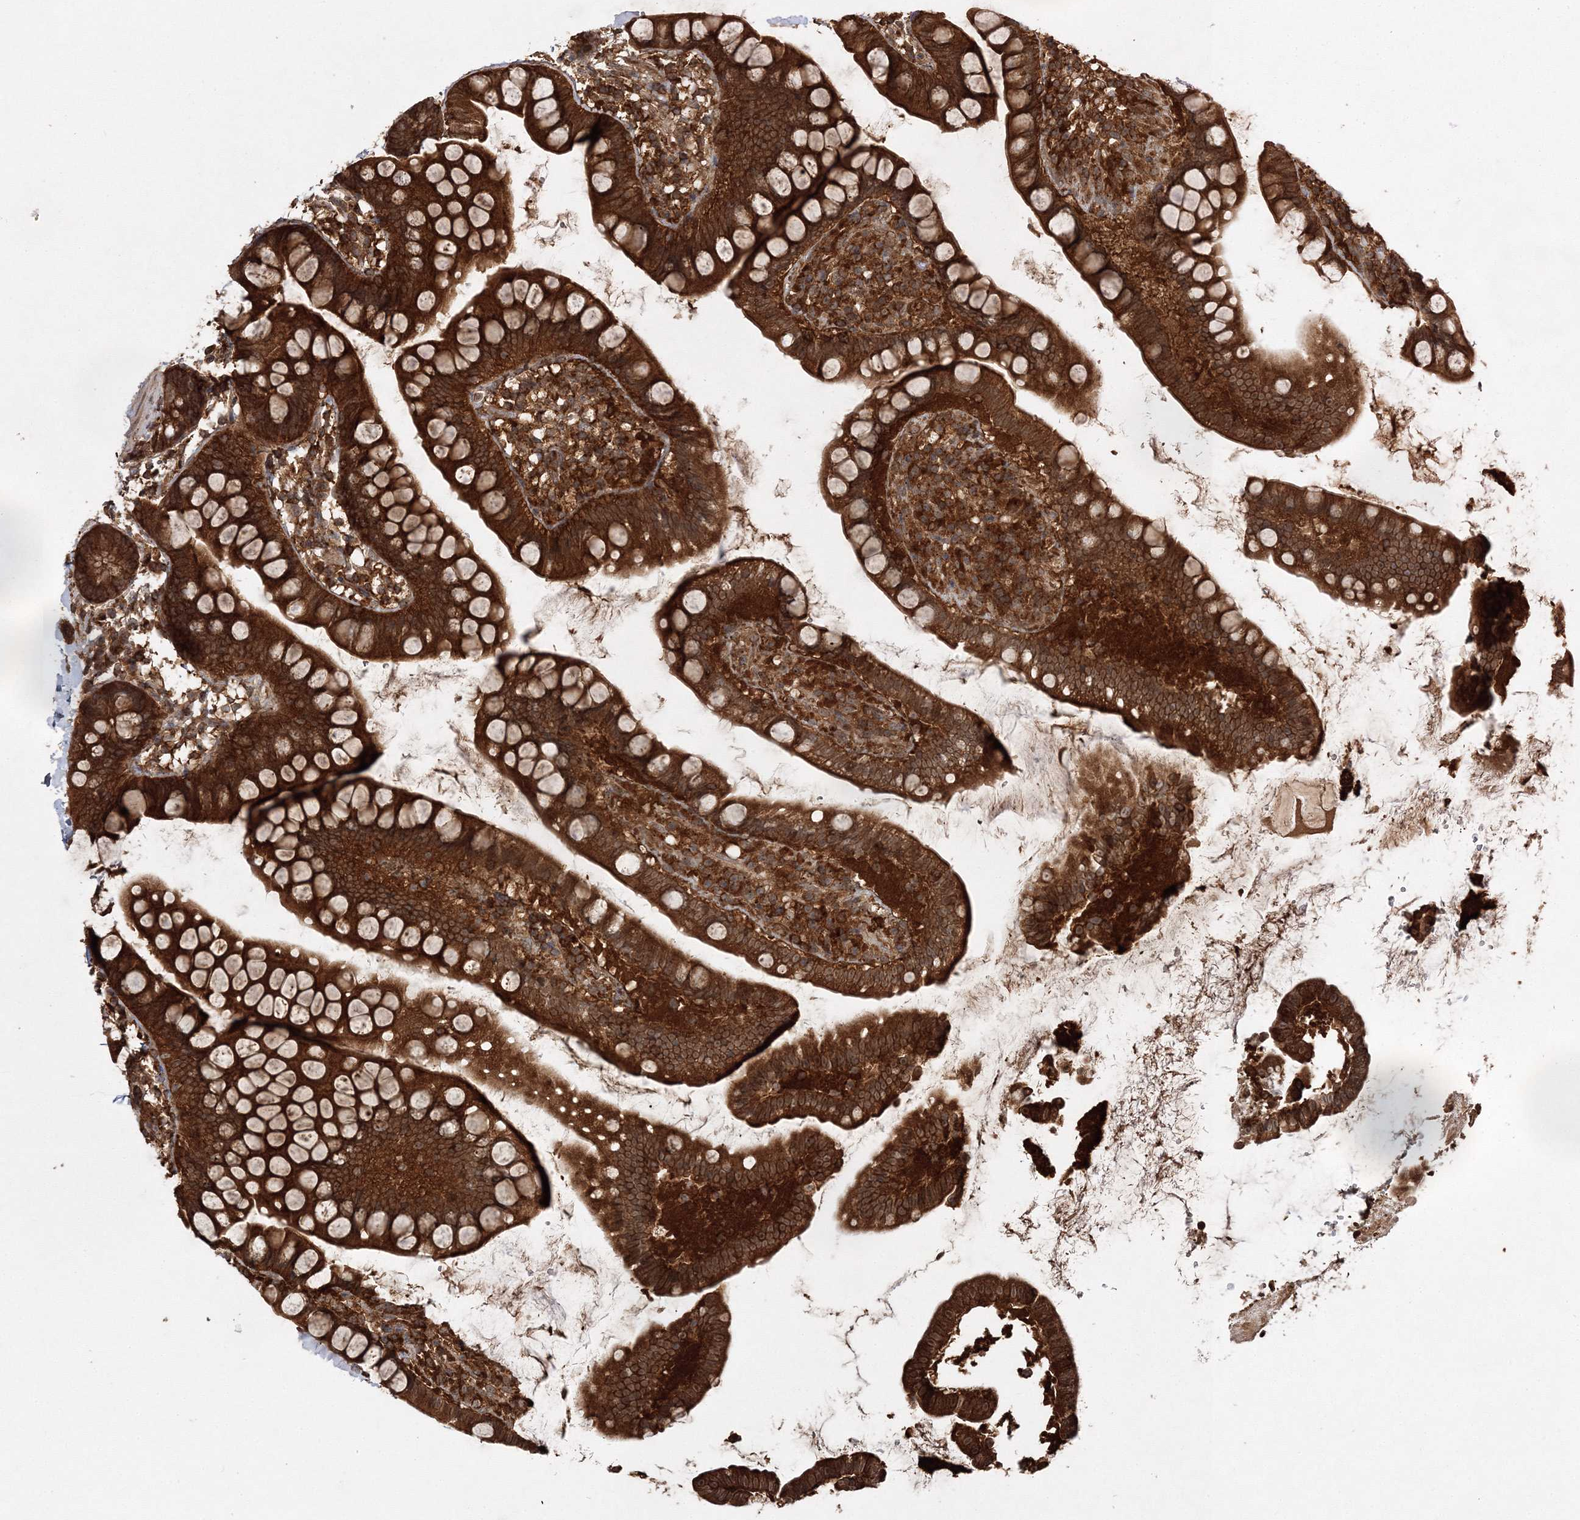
{"staining": {"intensity": "strong", "quantity": ">75%", "location": "cytoplasmic/membranous"}, "tissue": "small intestine", "cell_type": "Glandular cells", "image_type": "normal", "snomed": [{"axis": "morphology", "description": "Normal tissue, NOS"}, {"axis": "topography", "description": "Small intestine"}], "caption": "There is high levels of strong cytoplasmic/membranous staining in glandular cells of normal small intestine, as demonstrated by immunohistochemical staining (brown color).", "gene": "WDR37", "patient": {"sex": "female", "age": 84}}